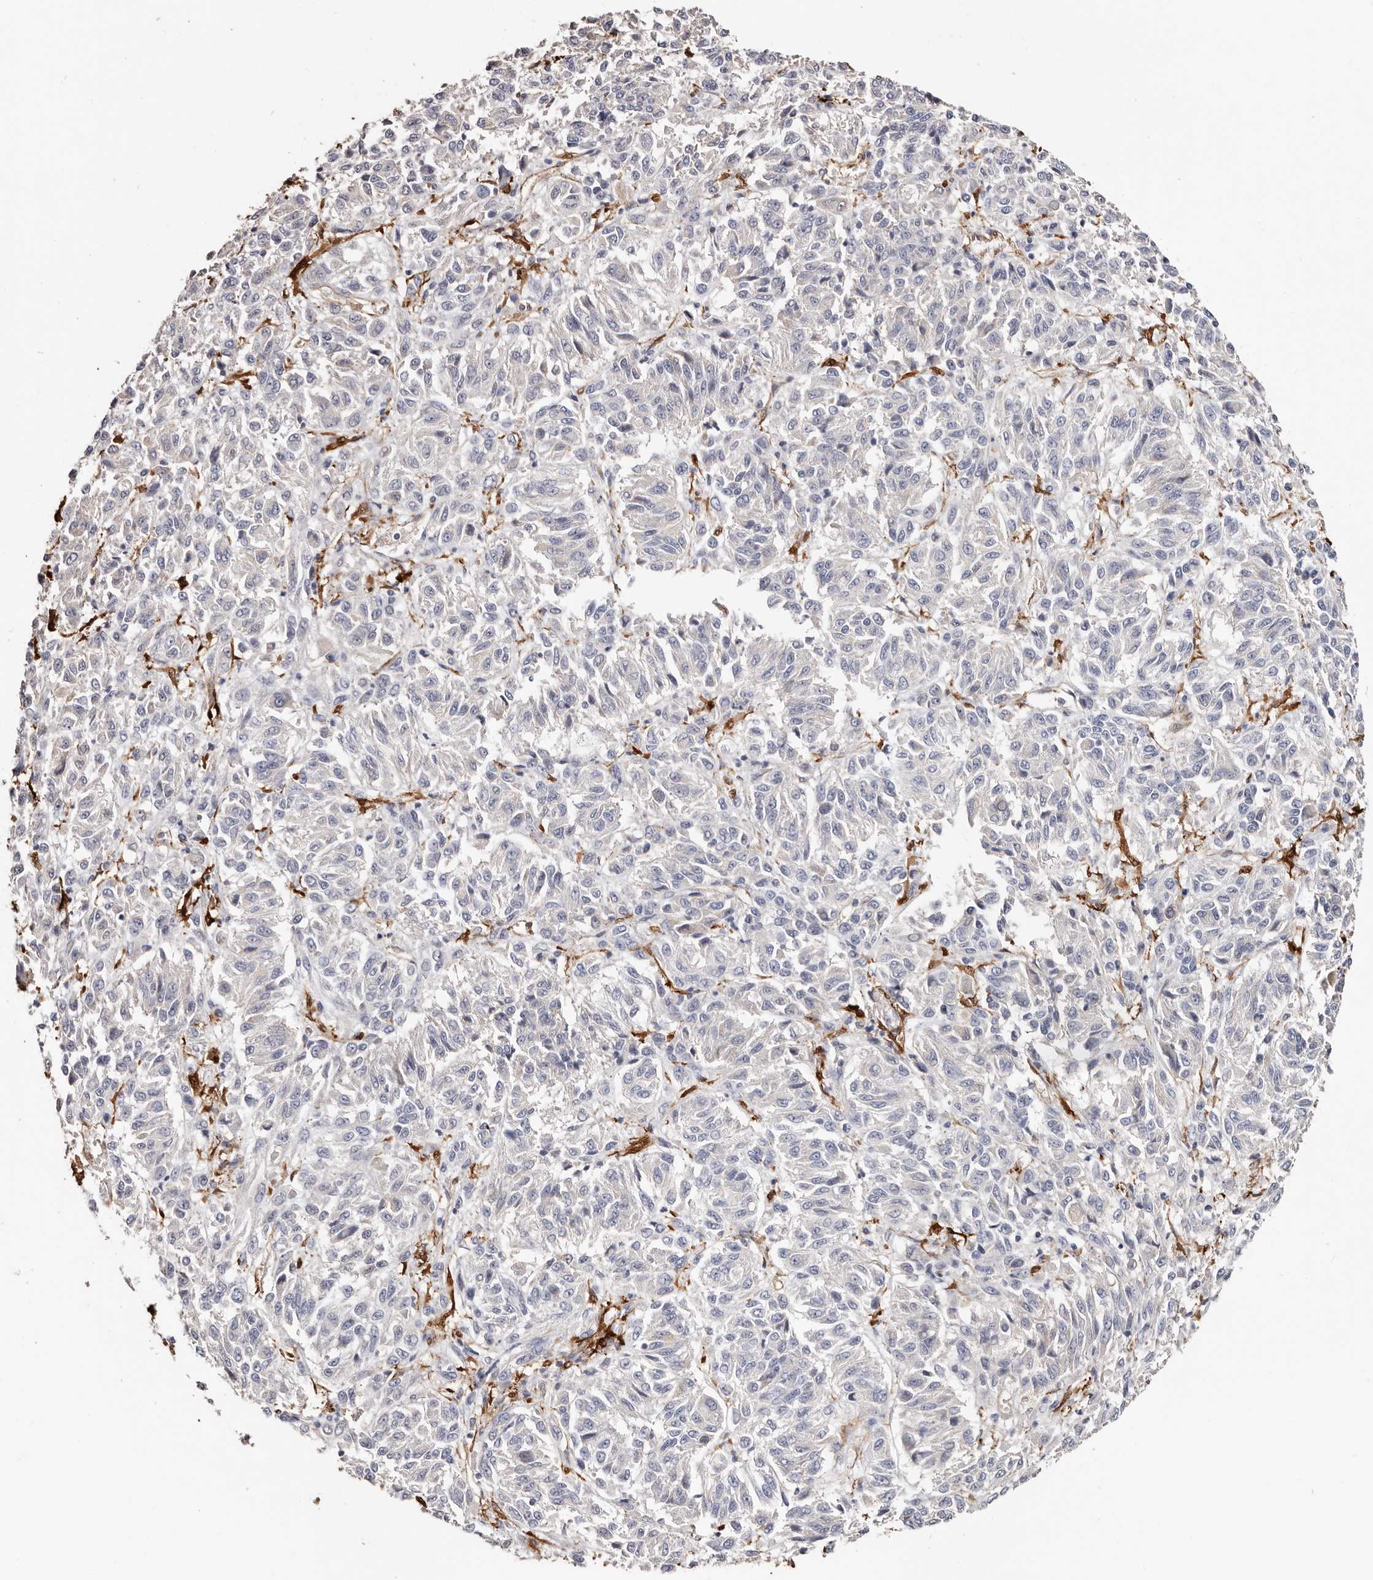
{"staining": {"intensity": "negative", "quantity": "none", "location": "none"}, "tissue": "melanoma", "cell_type": "Tumor cells", "image_type": "cancer", "snomed": [{"axis": "morphology", "description": "Malignant melanoma, Metastatic site"}, {"axis": "topography", "description": "Lung"}], "caption": "Melanoma was stained to show a protein in brown. There is no significant positivity in tumor cells.", "gene": "TGM2", "patient": {"sex": "male", "age": 64}}